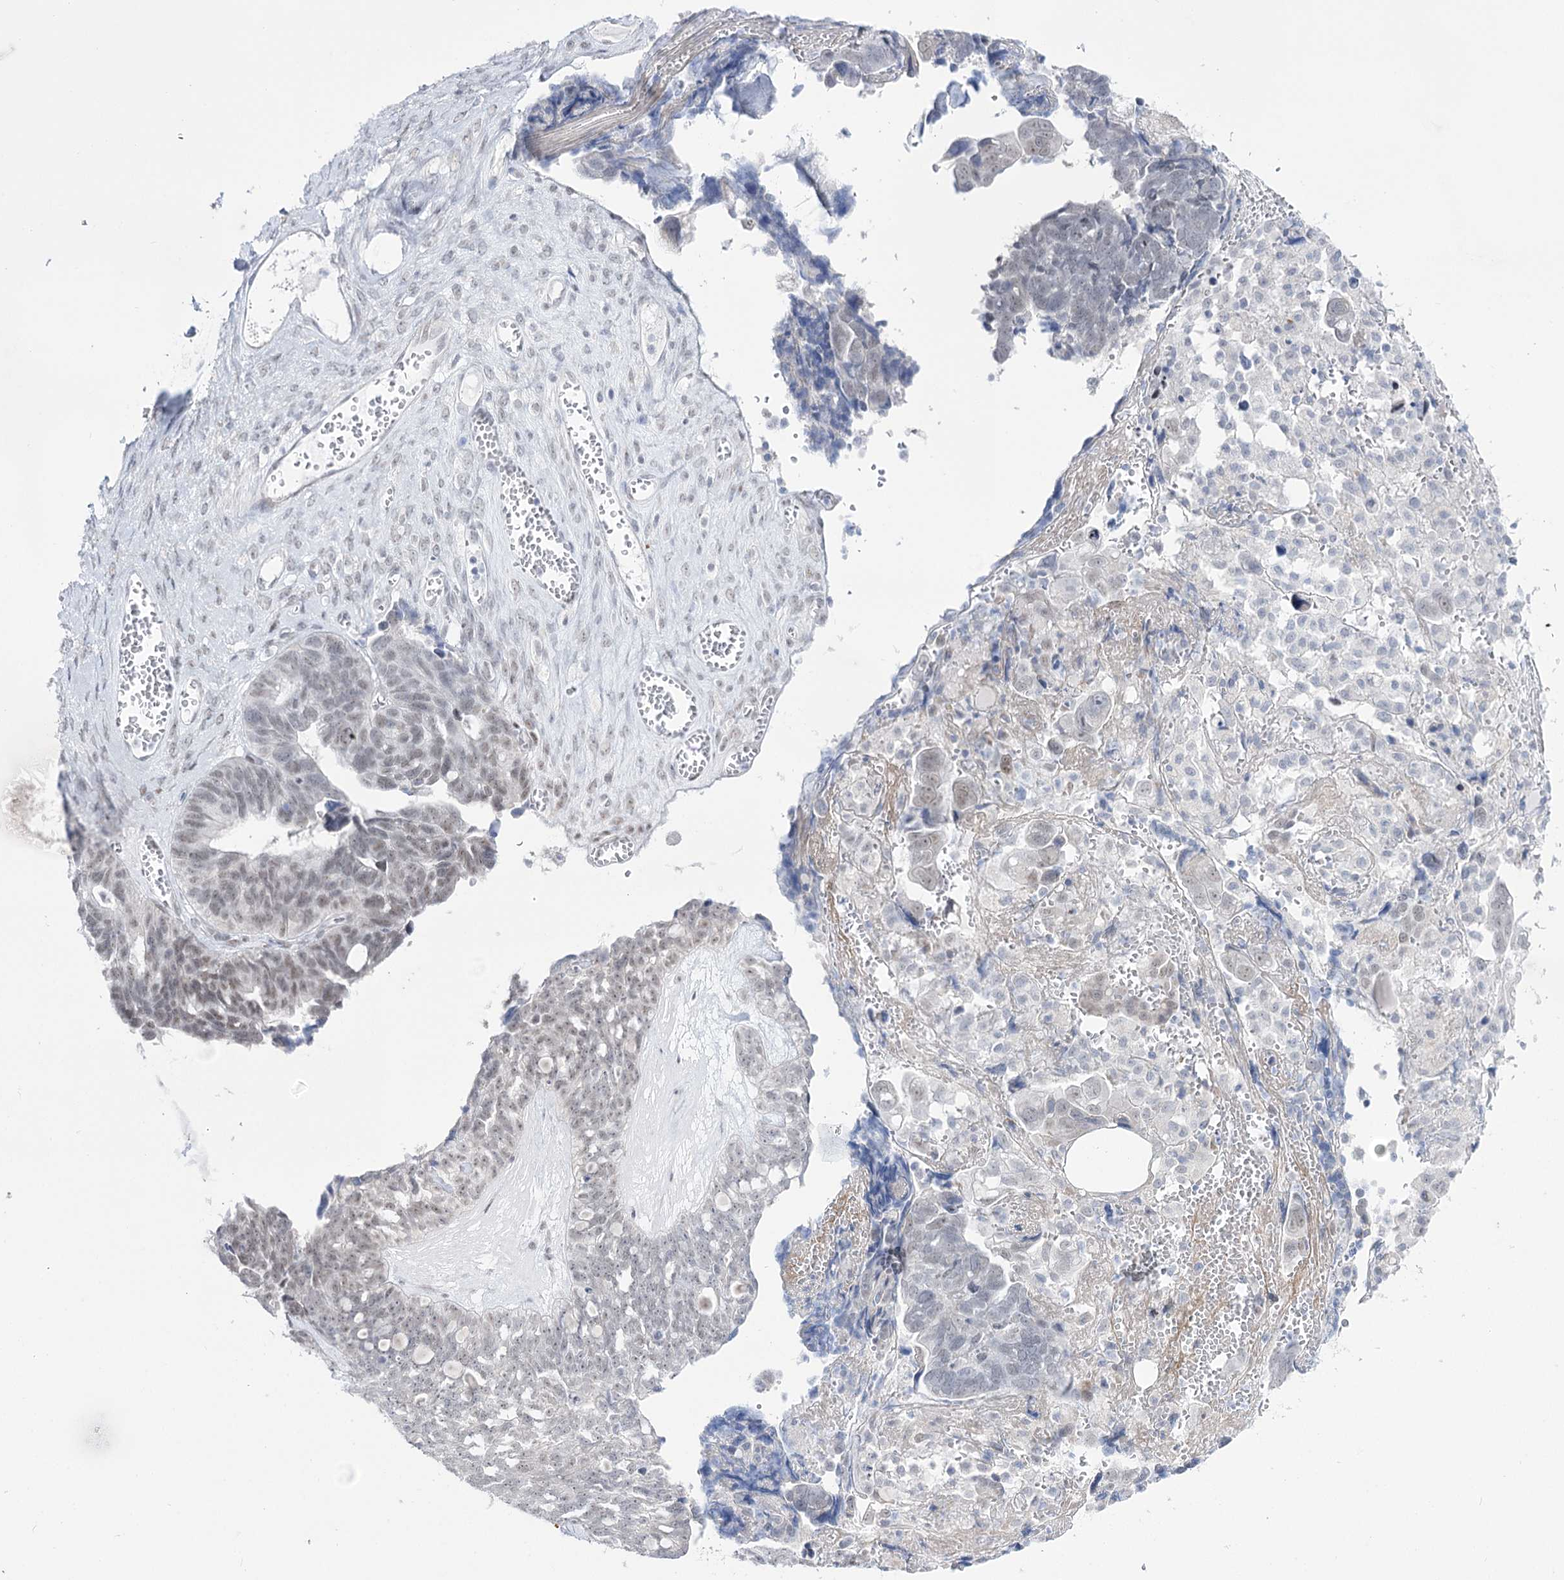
{"staining": {"intensity": "weak", "quantity": "25%-75%", "location": "nuclear"}, "tissue": "ovarian cancer", "cell_type": "Tumor cells", "image_type": "cancer", "snomed": [{"axis": "morphology", "description": "Cystadenocarcinoma, serous, NOS"}, {"axis": "topography", "description": "Ovary"}], "caption": "Immunohistochemical staining of human serous cystadenocarcinoma (ovarian) demonstrates low levels of weak nuclear staining in about 25%-75% of tumor cells.", "gene": "RBM15B", "patient": {"sex": "female", "age": 79}}